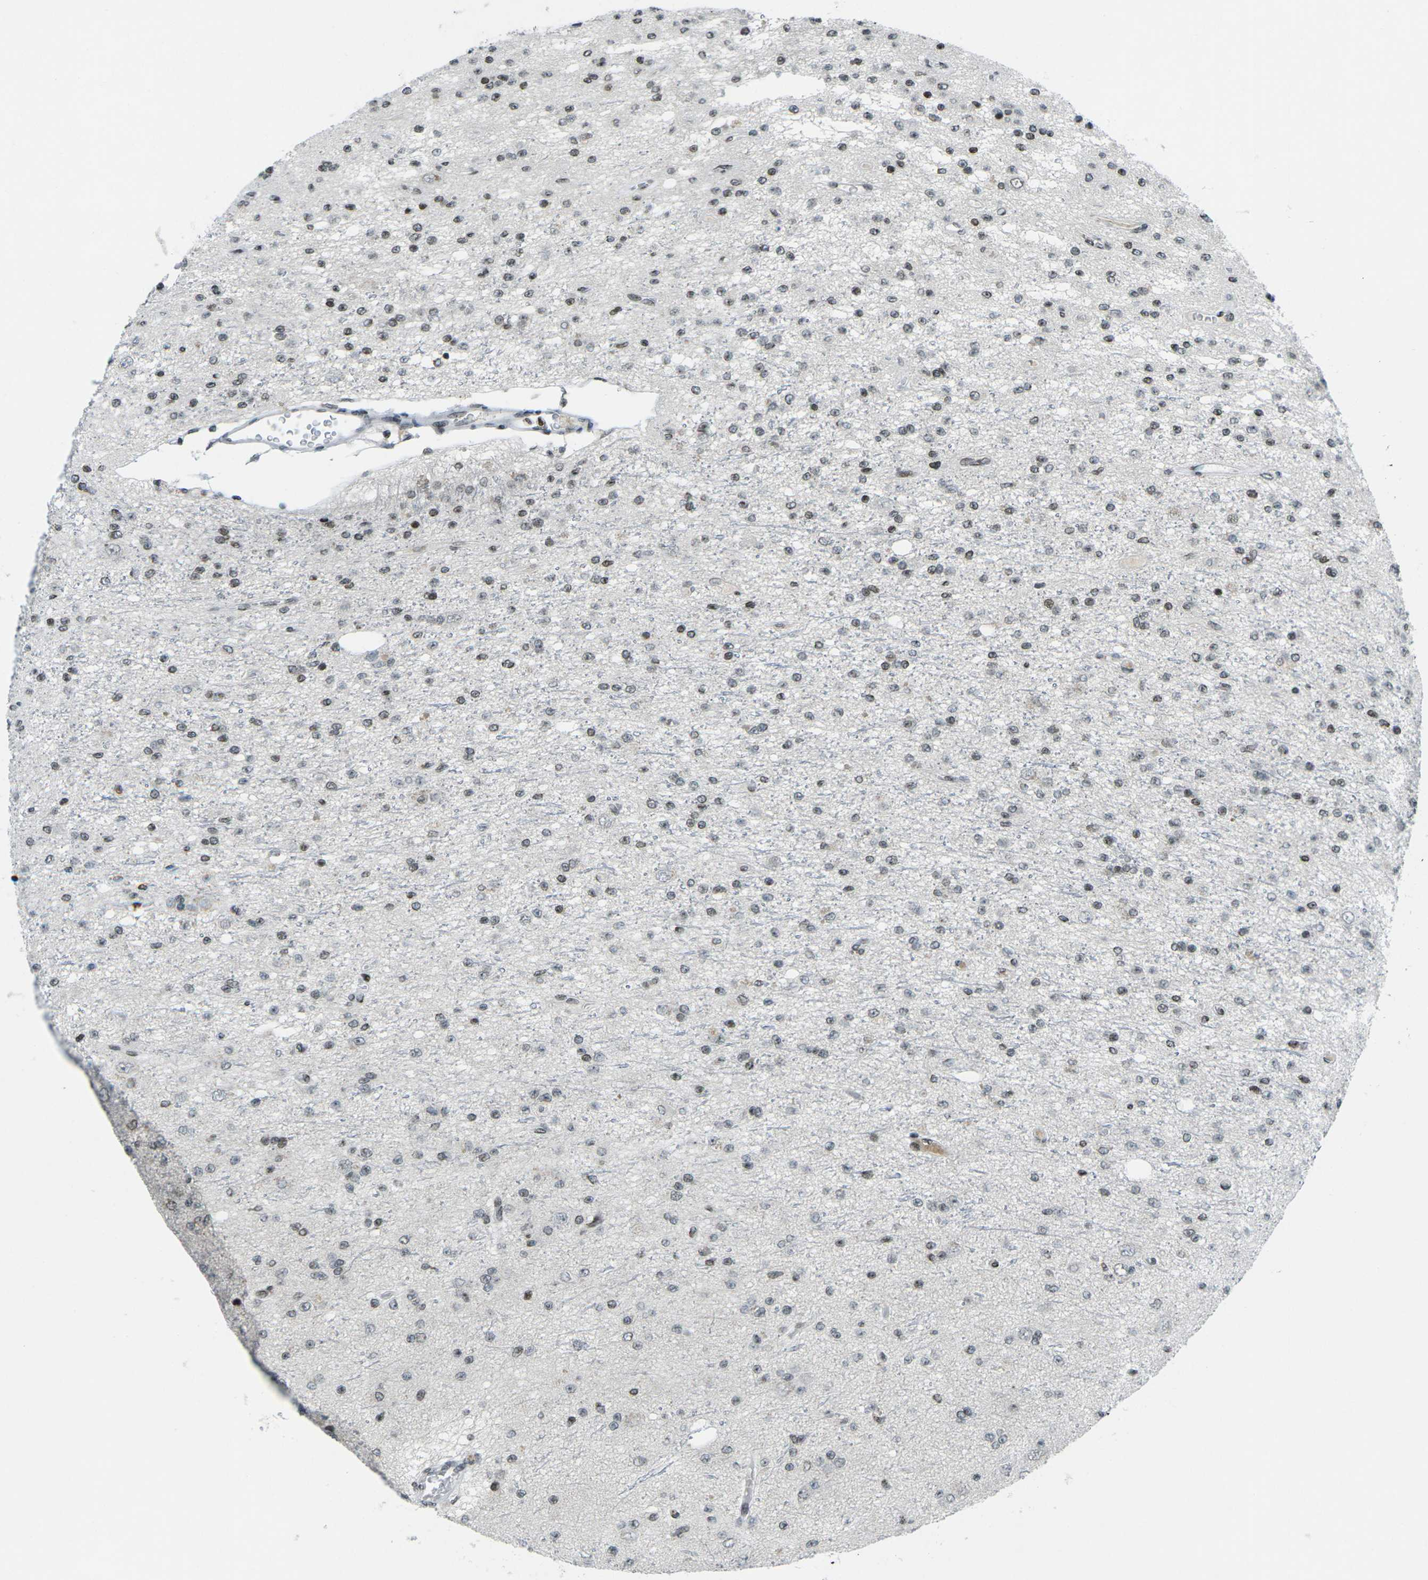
{"staining": {"intensity": "weak", "quantity": "25%-75%", "location": "nuclear"}, "tissue": "glioma", "cell_type": "Tumor cells", "image_type": "cancer", "snomed": [{"axis": "morphology", "description": "Glioma, malignant, Low grade"}, {"axis": "topography", "description": "Brain"}], "caption": "A photomicrograph of glioma stained for a protein exhibits weak nuclear brown staining in tumor cells. (brown staining indicates protein expression, while blue staining denotes nuclei).", "gene": "EME1", "patient": {"sex": "male", "age": 38}}